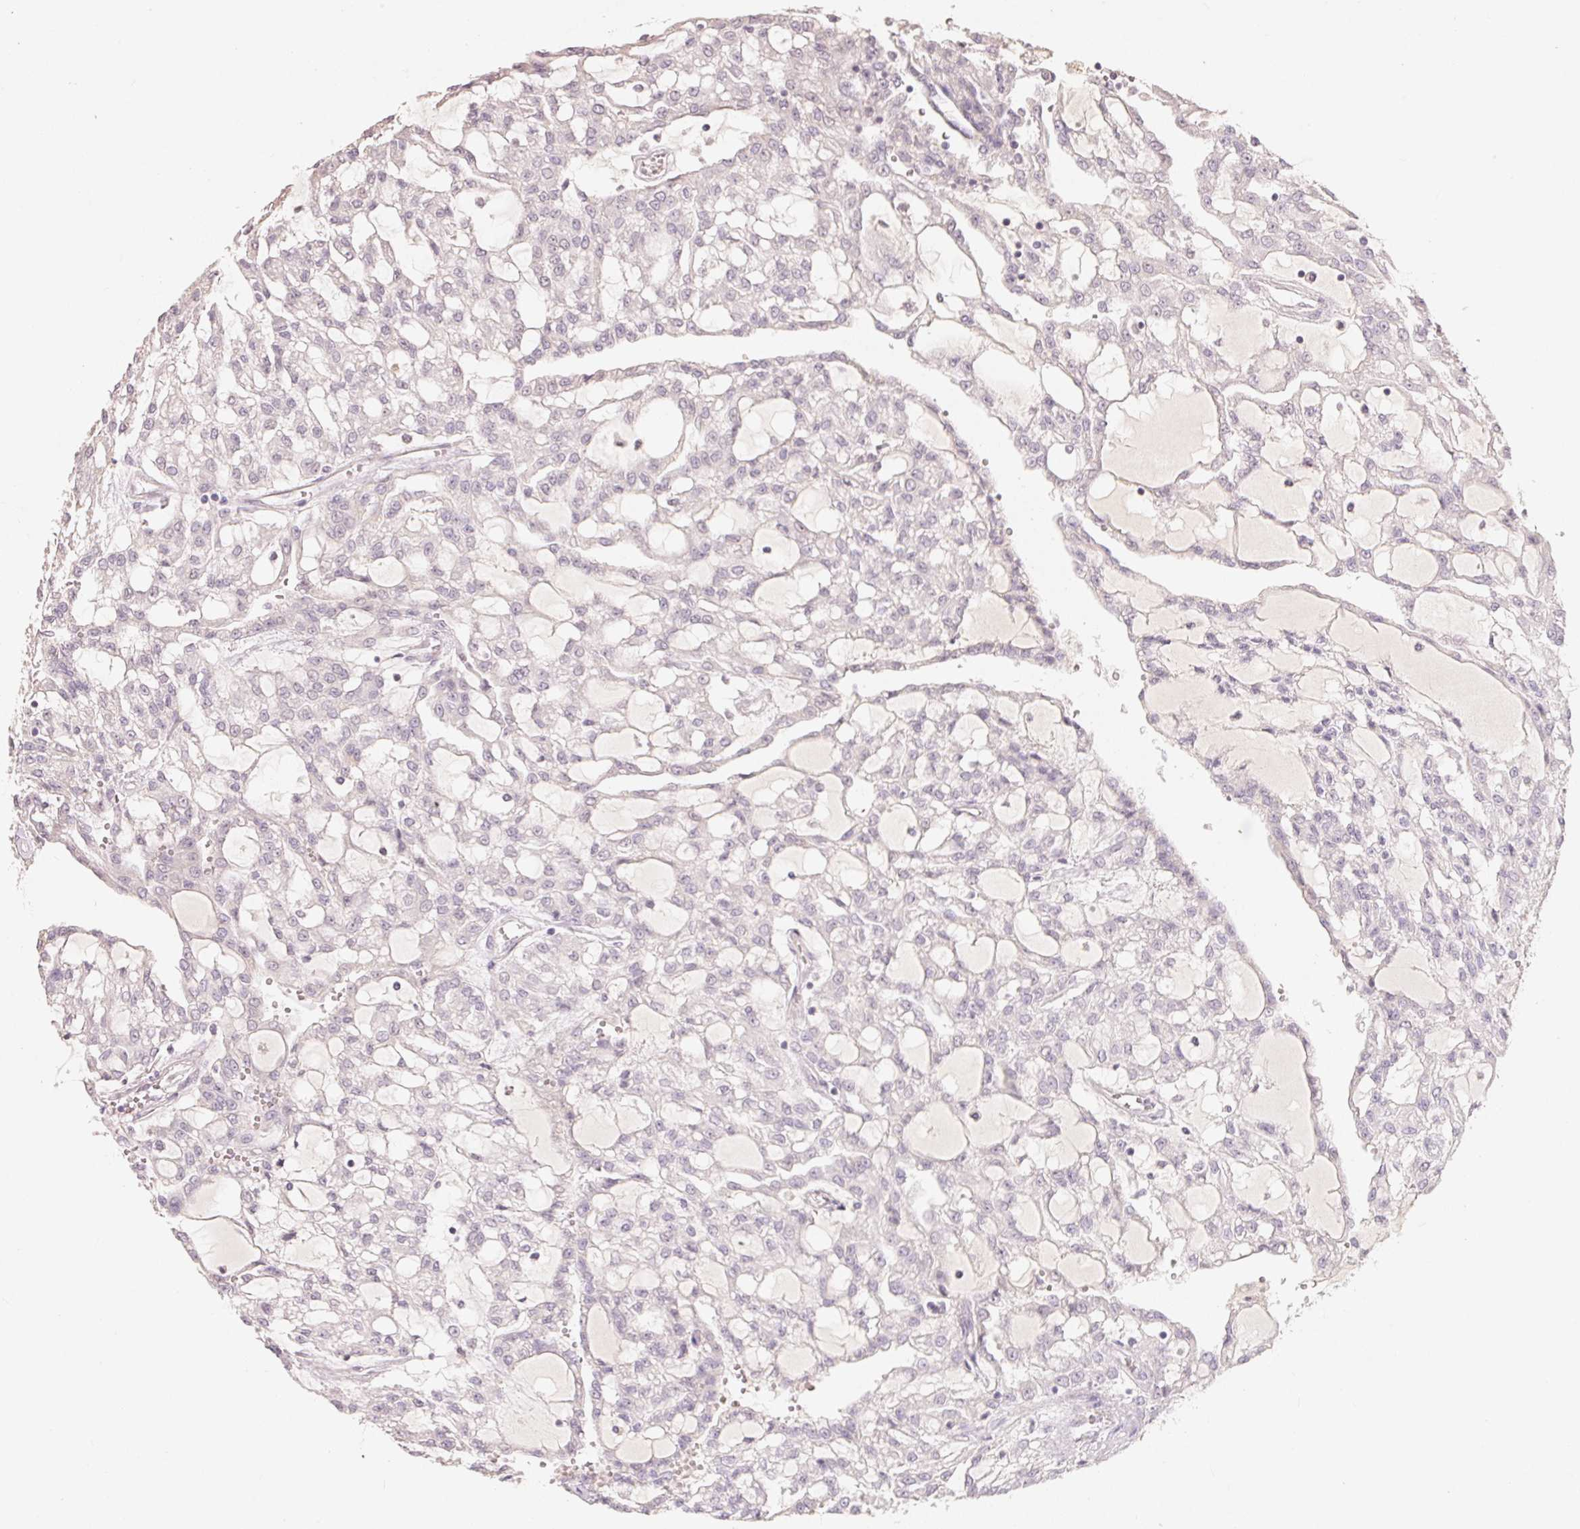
{"staining": {"intensity": "negative", "quantity": "none", "location": "none"}, "tissue": "renal cancer", "cell_type": "Tumor cells", "image_type": "cancer", "snomed": [{"axis": "morphology", "description": "Adenocarcinoma, NOS"}, {"axis": "topography", "description": "Kidney"}], "caption": "Immunohistochemistry image of neoplastic tissue: renal cancer (adenocarcinoma) stained with DAB exhibits no significant protein expression in tumor cells.", "gene": "TP53AIP1", "patient": {"sex": "male", "age": 63}}